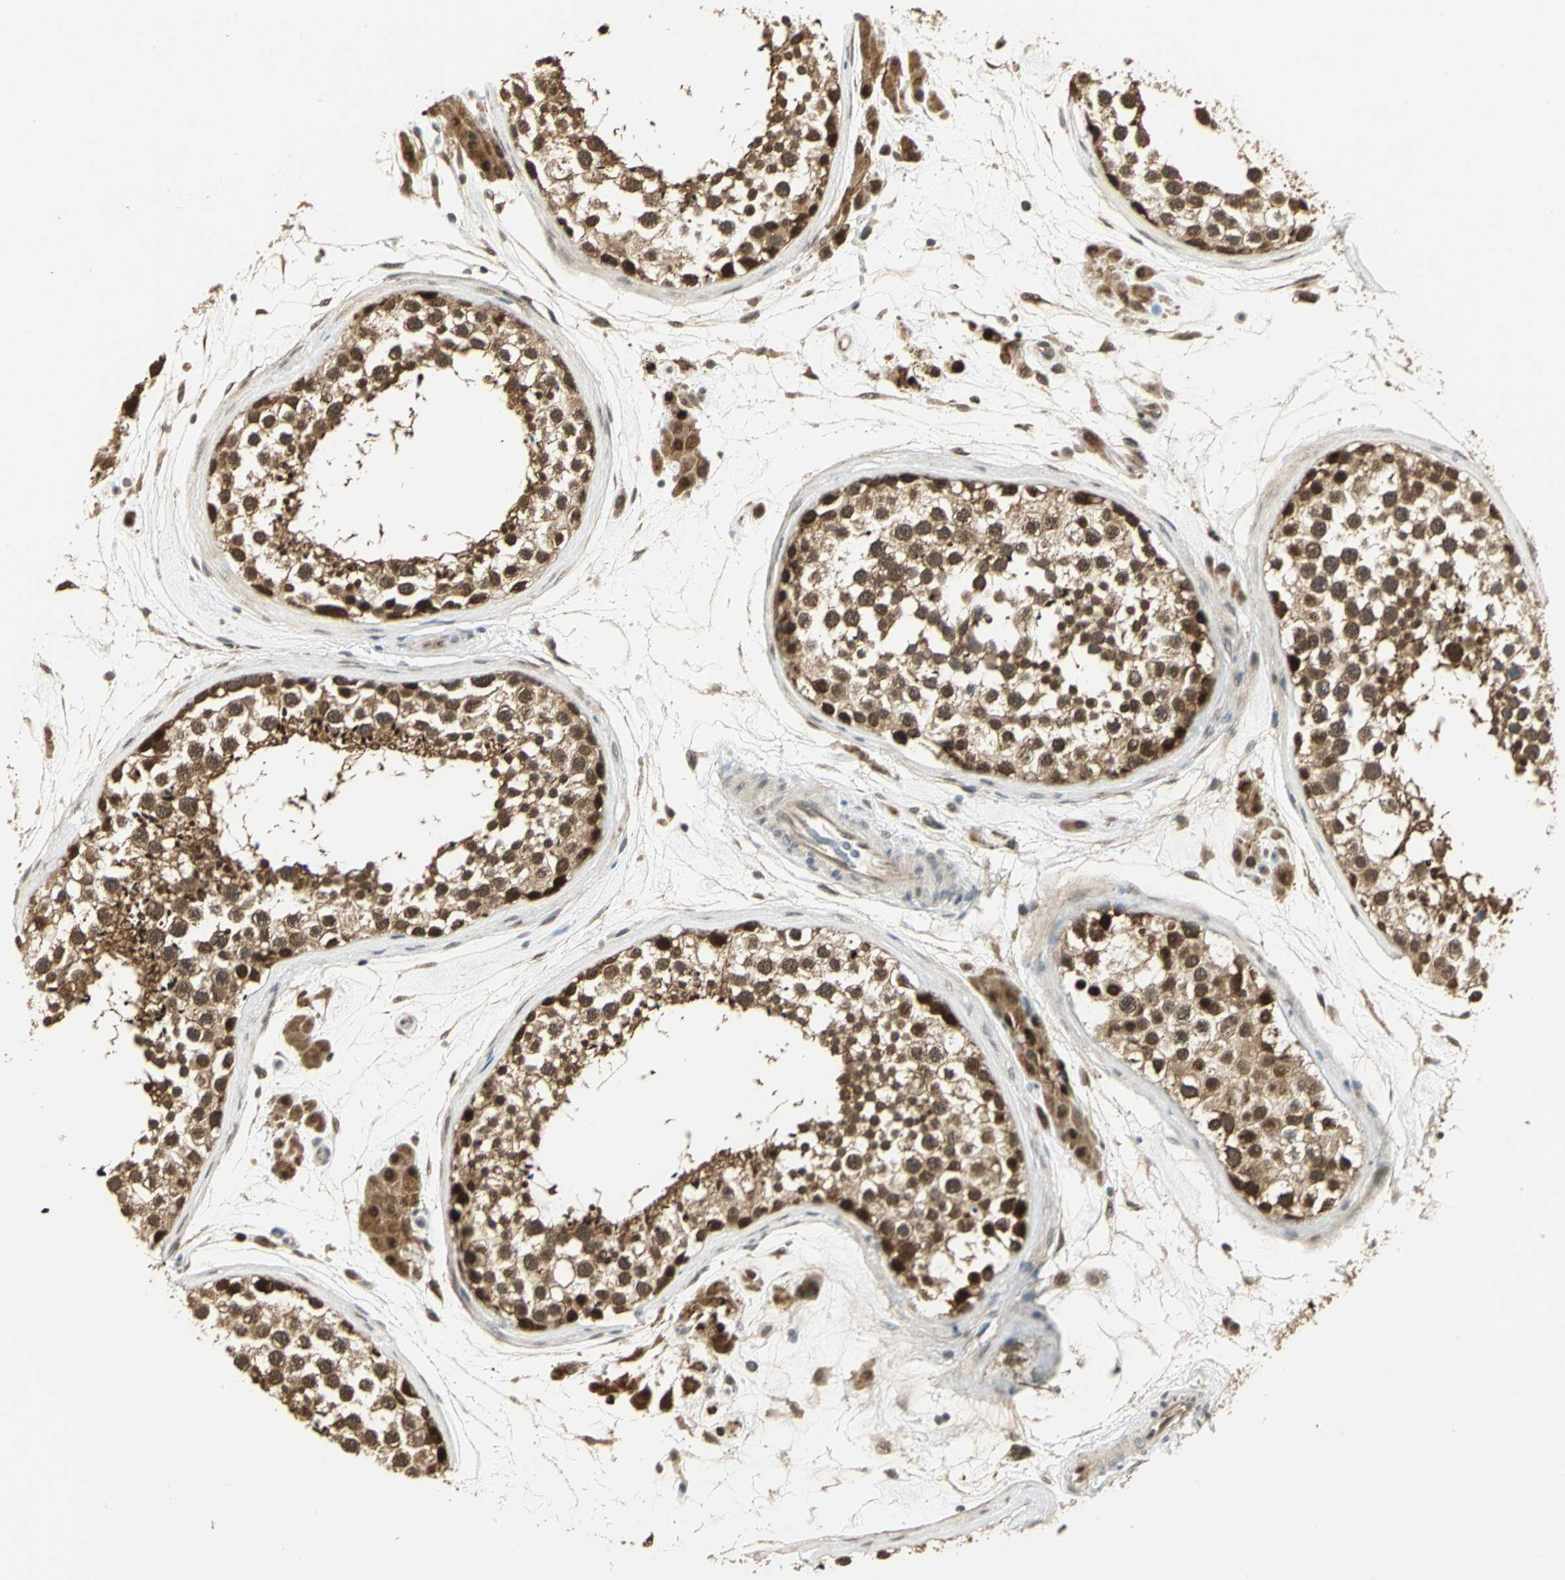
{"staining": {"intensity": "strong", "quantity": ">75%", "location": "cytoplasmic/membranous,nuclear"}, "tissue": "testis", "cell_type": "Cells in seminiferous ducts", "image_type": "normal", "snomed": [{"axis": "morphology", "description": "Normal tissue, NOS"}, {"axis": "topography", "description": "Testis"}], "caption": "High-magnification brightfield microscopy of benign testis stained with DAB (brown) and counterstained with hematoxylin (blue). cells in seminiferous ducts exhibit strong cytoplasmic/membranous,nuclear staining is seen in approximately>75% of cells. The protein of interest is shown in brown color, while the nuclei are stained blue.", "gene": "PSMC4", "patient": {"sex": "male", "age": 46}}